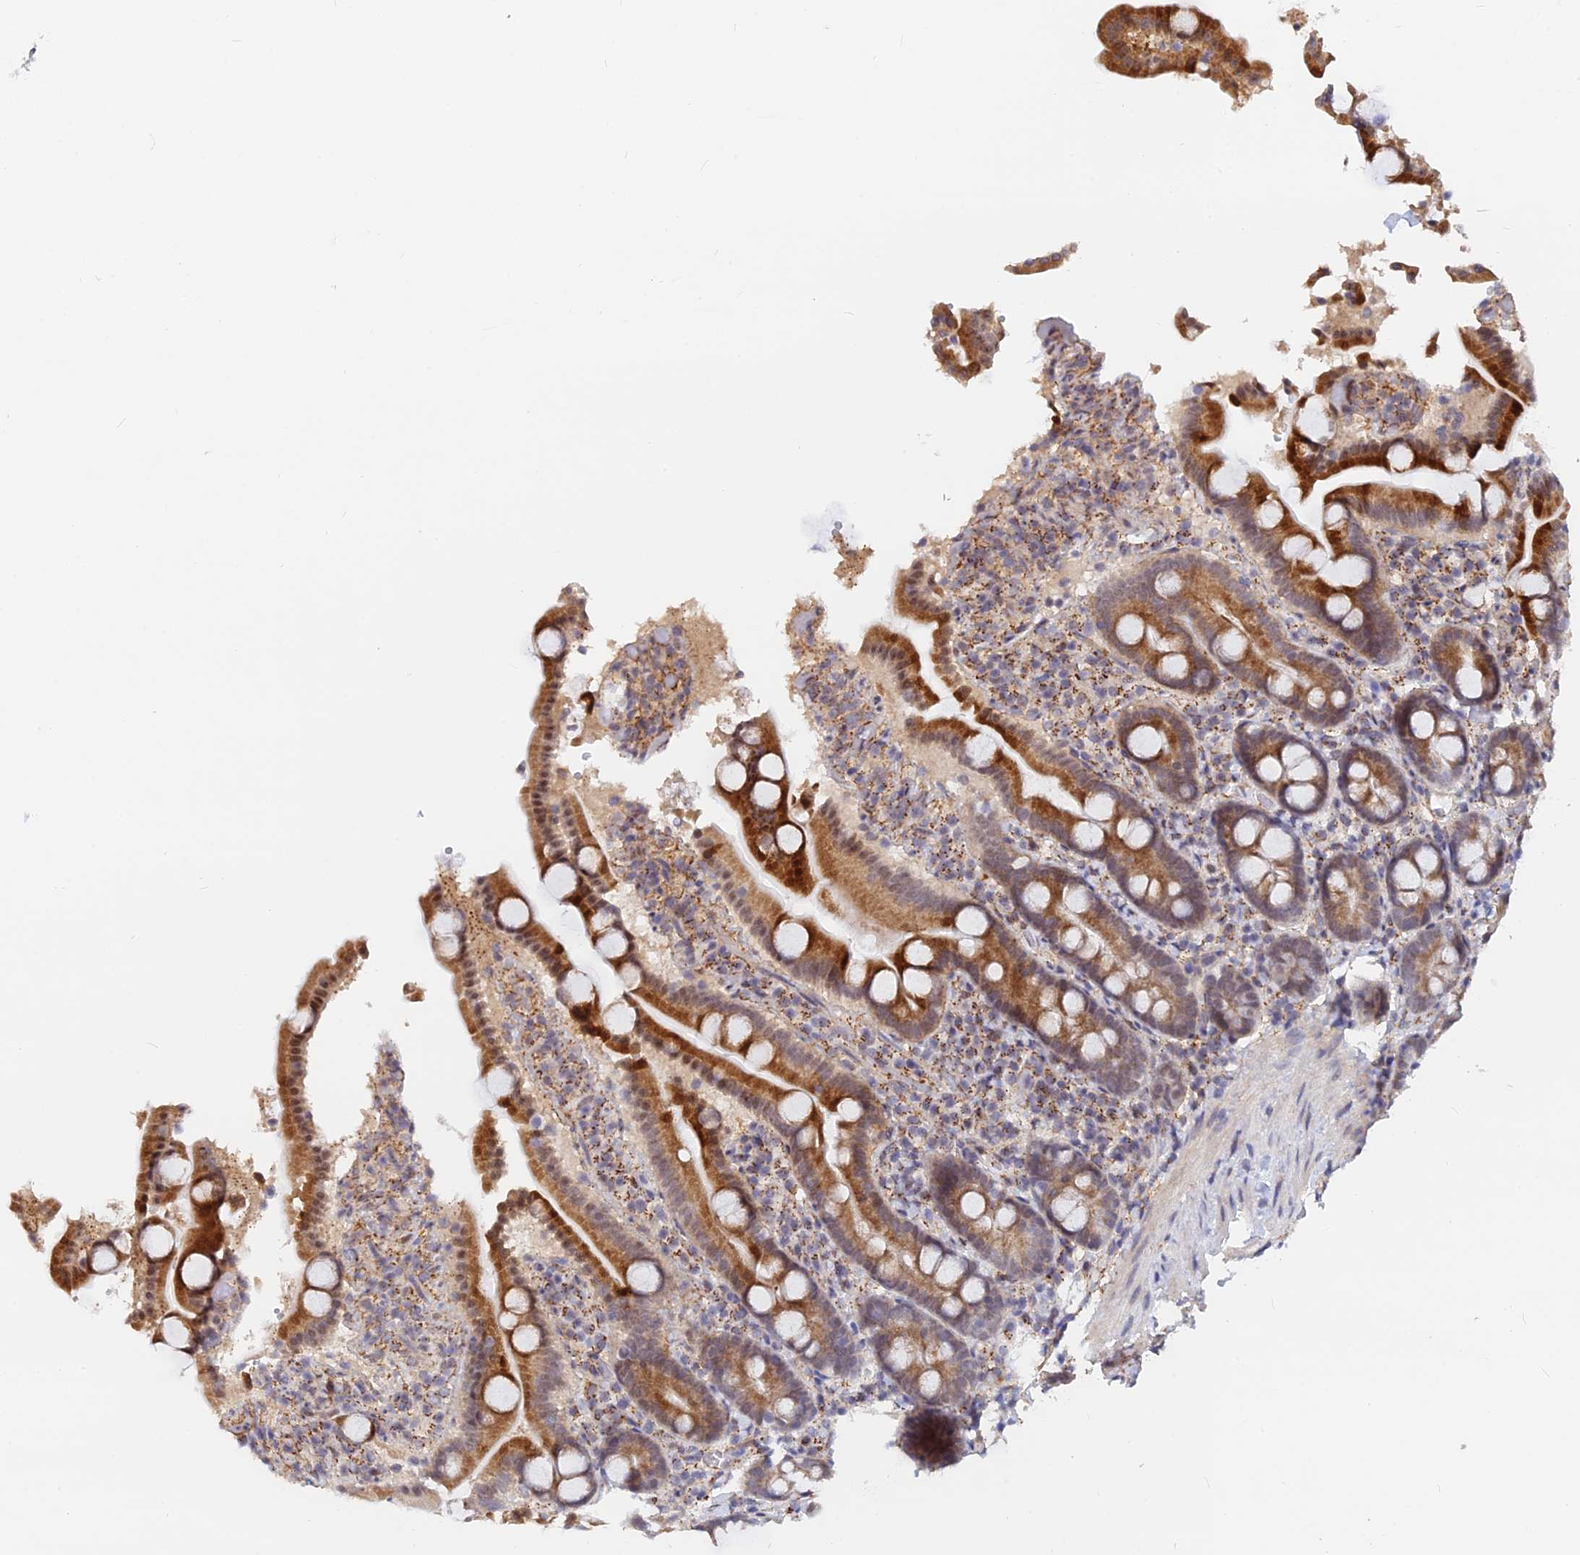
{"staining": {"intensity": "strong", "quantity": "25%-75%", "location": "cytoplasmic/membranous,nuclear"}, "tissue": "duodenum", "cell_type": "Glandular cells", "image_type": "normal", "snomed": [{"axis": "morphology", "description": "Normal tissue, NOS"}, {"axis": "topography", "description": "Duodenum"}], "caption": "About 25%-75% of glandular cells in normal human duodenum demonstrate strong cytoplasmic/membranous,nuclear protein staining as visualized by brown immunohistochemical staining.", "gene": "VSTM2L", "patient": {"sex": "male", "age": 55}}